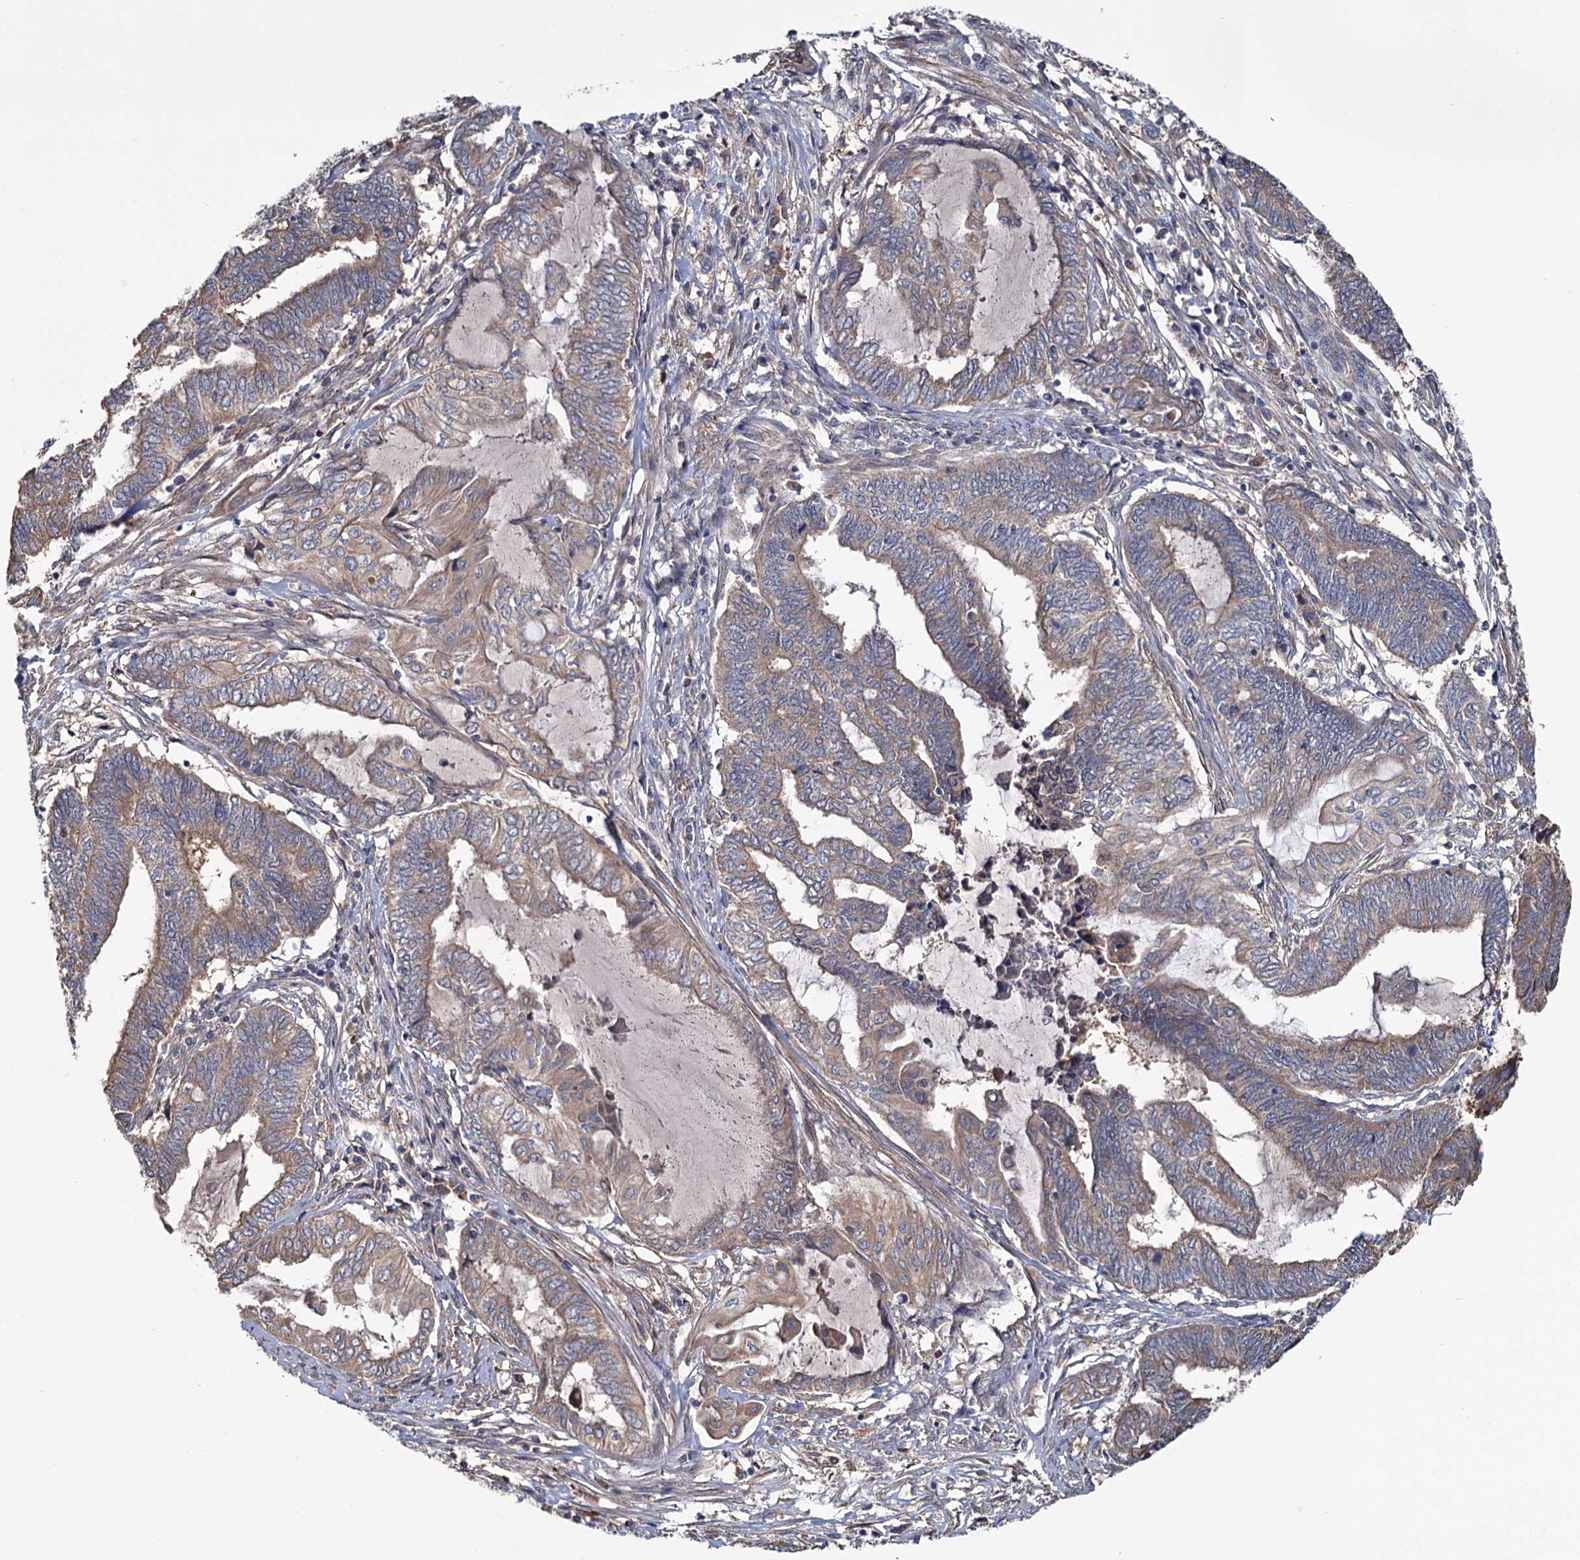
{"staining": {"intensity": "moderate", "quantity": "25%-75%", "location": "cytoplasmic/membranous"}, "tissue": "endometrial cancer", "cell_type": "Tumor cells", "image_type": "cancer", "snomed": [{"axis": "morphology", "description": "Adenocarcinoma, NOS"}, {"axis": "topography", "description": "Uterus"}, {"axis": "topography", "description": "Endometrium"}], "caption": "Immunohistochemical staining of adenocarcinoma (endometrial) reveals medium levels of moderate cytoplasmic/membranous protein expression in about 25%-75% of tumor cells. The protein is stained brown, and the nuclei are stained in blue (DAB (3,3'-diaminobenzidine) IHC with brightfield microscopy, high magnification).", "gene": "MTRR", "patient": {"sex": "female", "age": 70}}